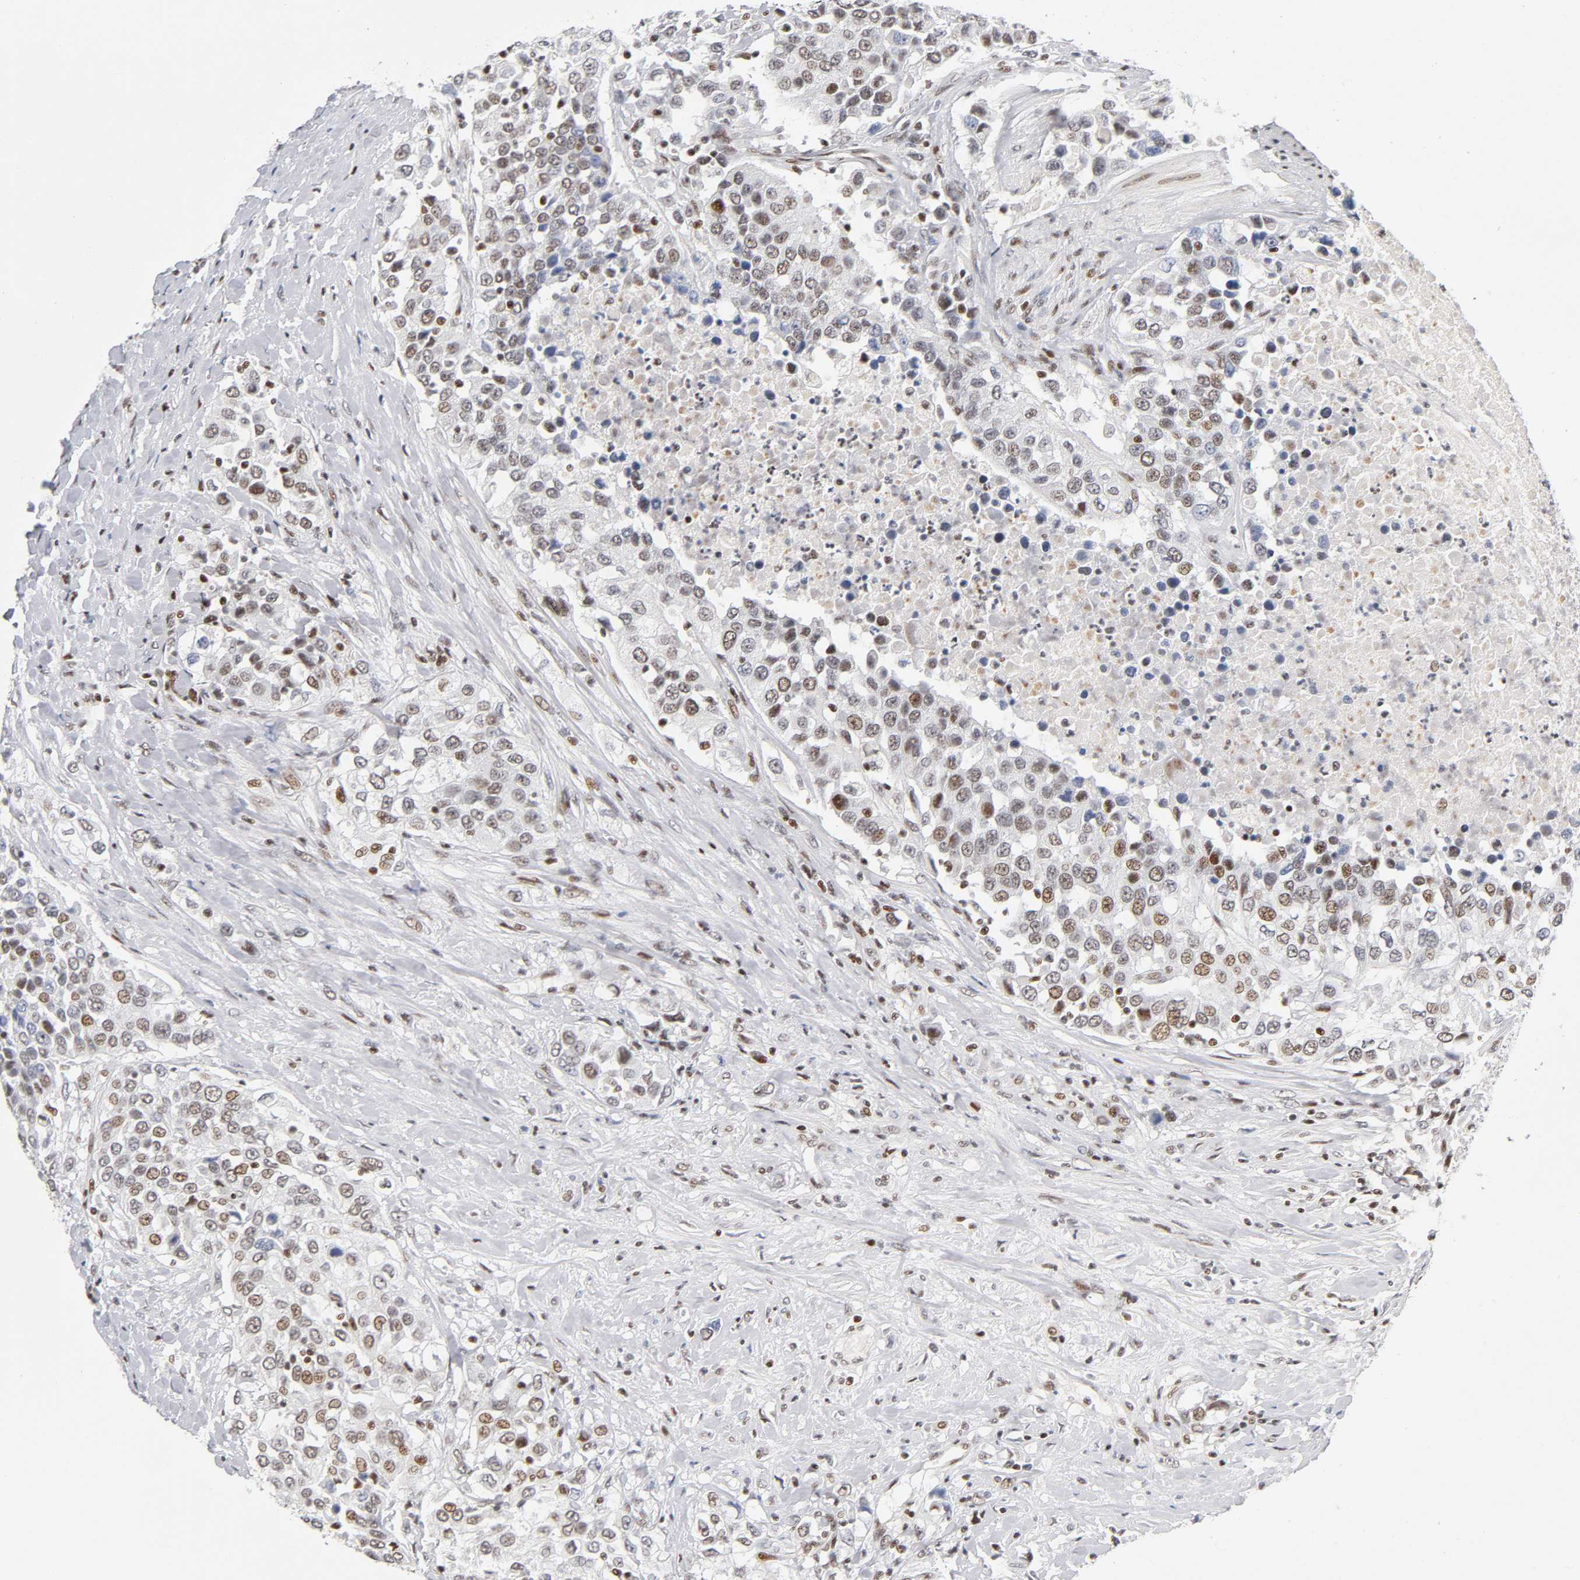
{"staining": {"intensity": "moderate", "quantity": "25%-75%", "location": "nuclear"}, "tissue": "urothelial cancer", "cell_type": "Tumor cells", "image_type": "cancer", "snomed": [{"axis": "morphology", "description": "Urothelial carcinoma, High grade"}, {"axis": "topography", "description": "Urinary bladder"}], "caption": "The micrograph displays a brown stain indicating the presence of a protein in the nuclear of tumor cells in high-grade urothelial carcinoma. The protein of interest is shown in brown color, while the nuclei are stained blue.", "gene": "SP3", "patient": {"sex": "female", "age": 80}}